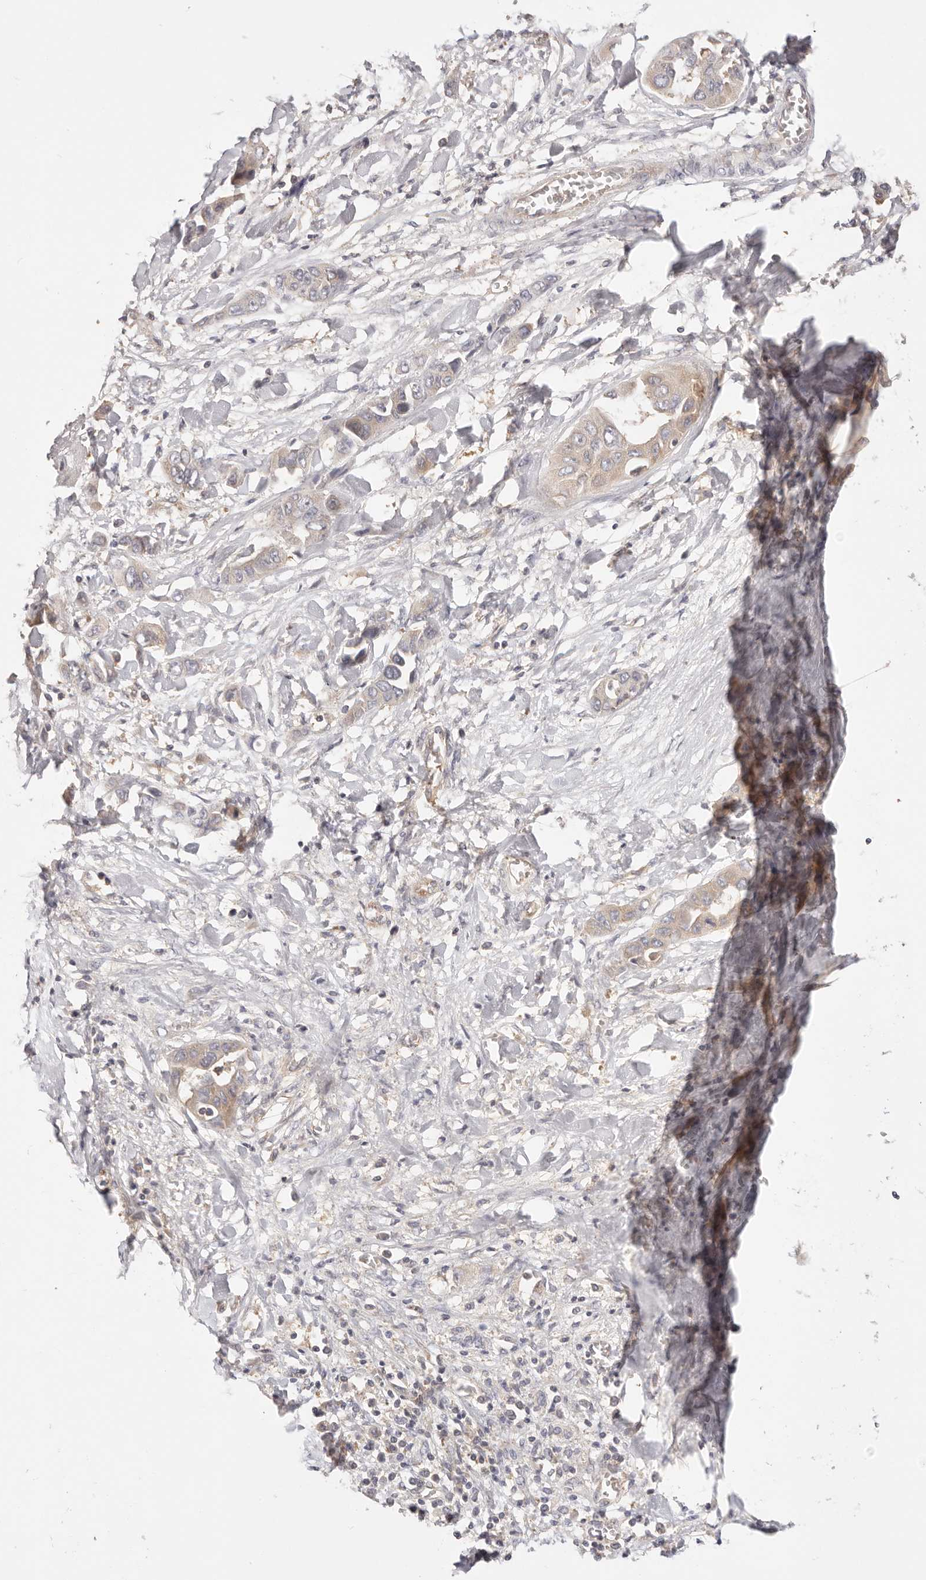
{"staining": {"intensity": "moderate", "quantity": ">75%", "location": "cytoplasmic/membranous"}, "tissue": "liver cancer", "cell_type": "Tumor cells", "image_type": "cancer", "snomed": [{"axis": "morphology", "description": "Cholangiocarcinoma"}, {"axis": "topography", "description": "Liver"}], "caption": "A micrograph of human liver cancer stained for a protein exhibits moderate cytoplasmic/membranous brown staining in tumor cells.", "gene": "KCMF1", "patient": {"sex": "female", "age": 52}}